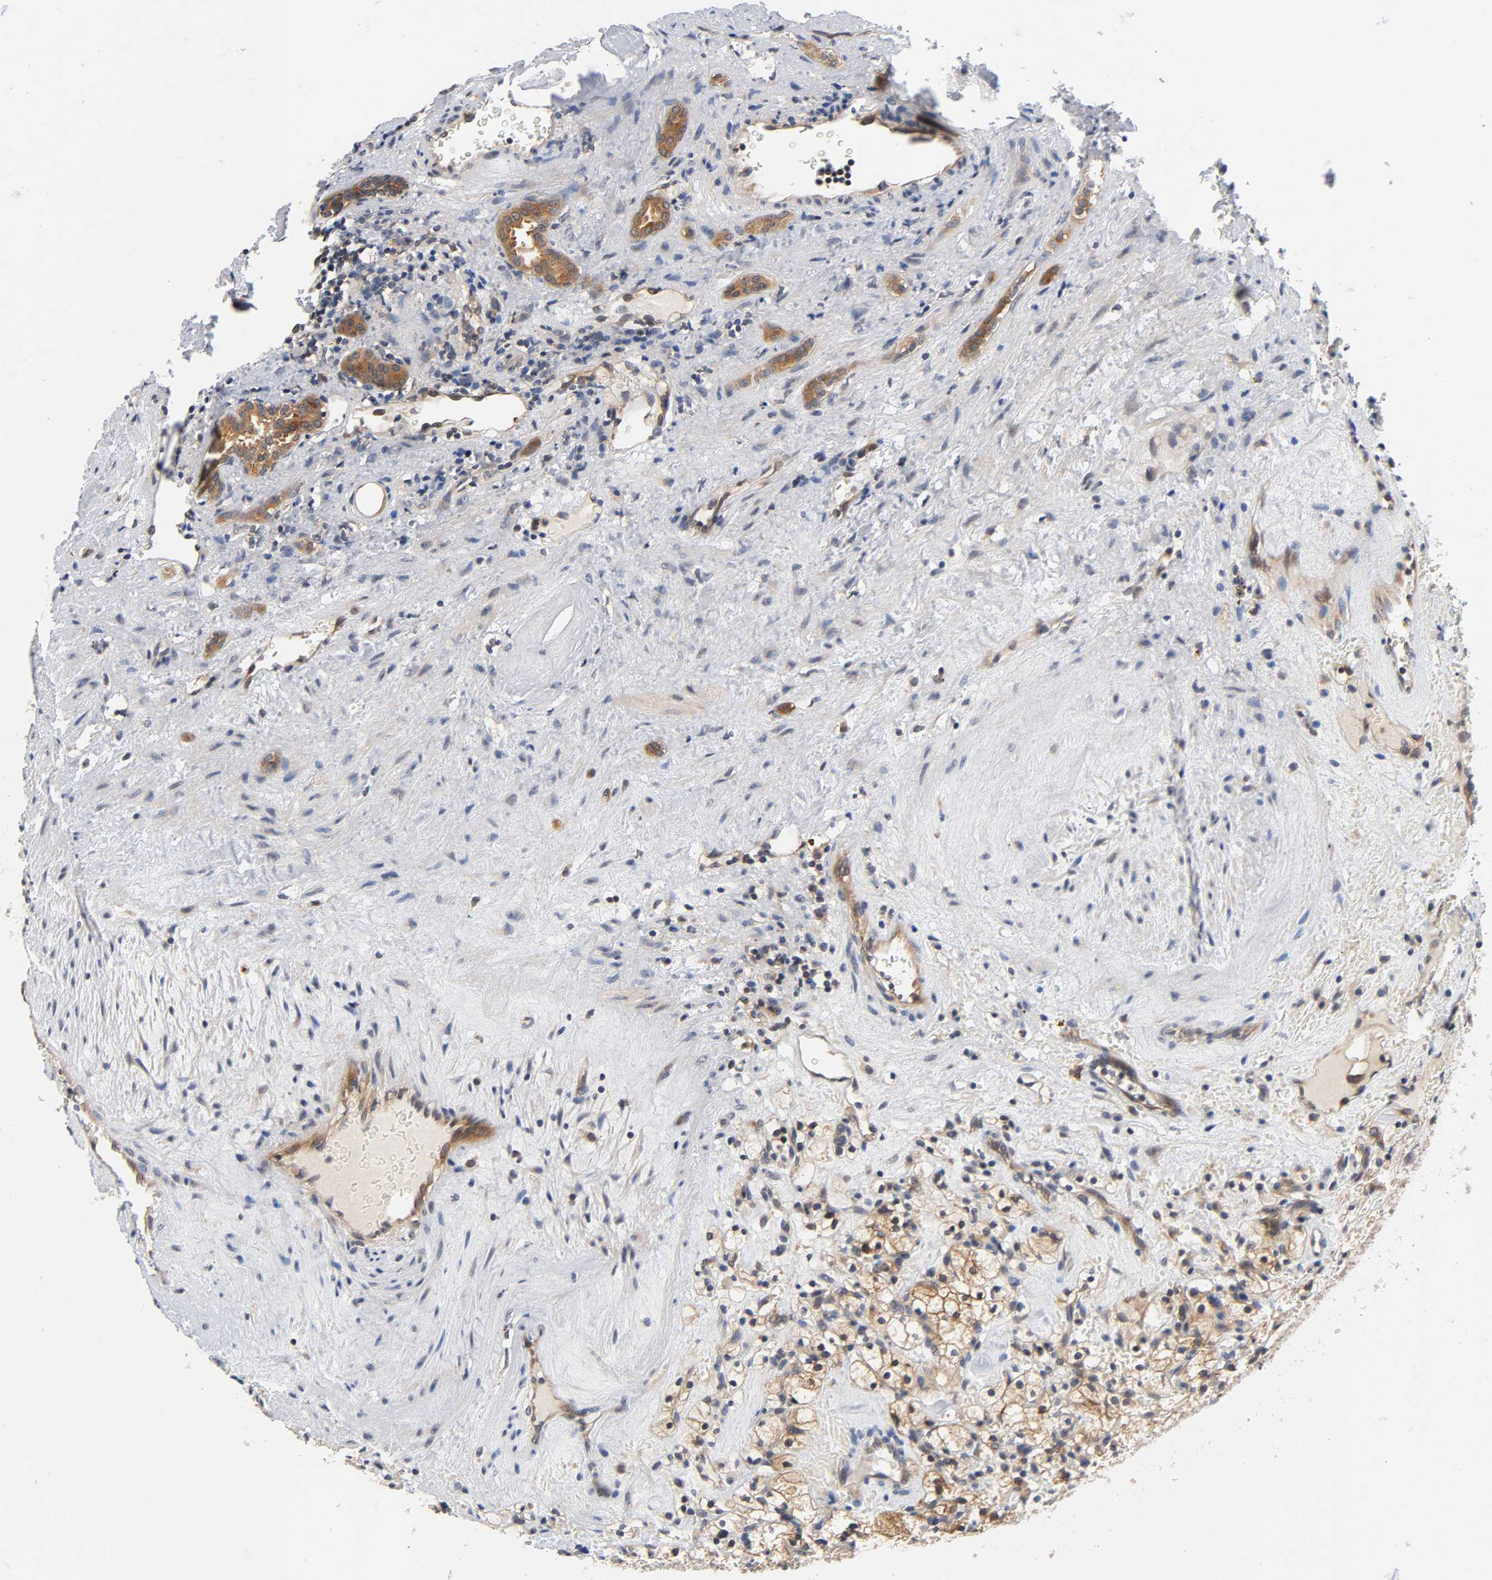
{"staining": {"intensity": "weak", "quantity": "25%-75%", "location": "cytoplasmic/membranous"}, "tissue": "renal cancer", "cell_type": "Tumor cells", "image_type": "cancer", "snomed": [{"axis": "morphology", "description": "Adenocarcinoma, NOS"}, {"axis": "topography", "description": "Kidney"}], "caption": "Protein analysis of renal adenocarcinoma tissue exhibits weak cytoplasmic/membranous expression in about 25%-75% of tumor cells.", "gene": "PRKAB1", "patient": {"sex": "female", "age": 83}}